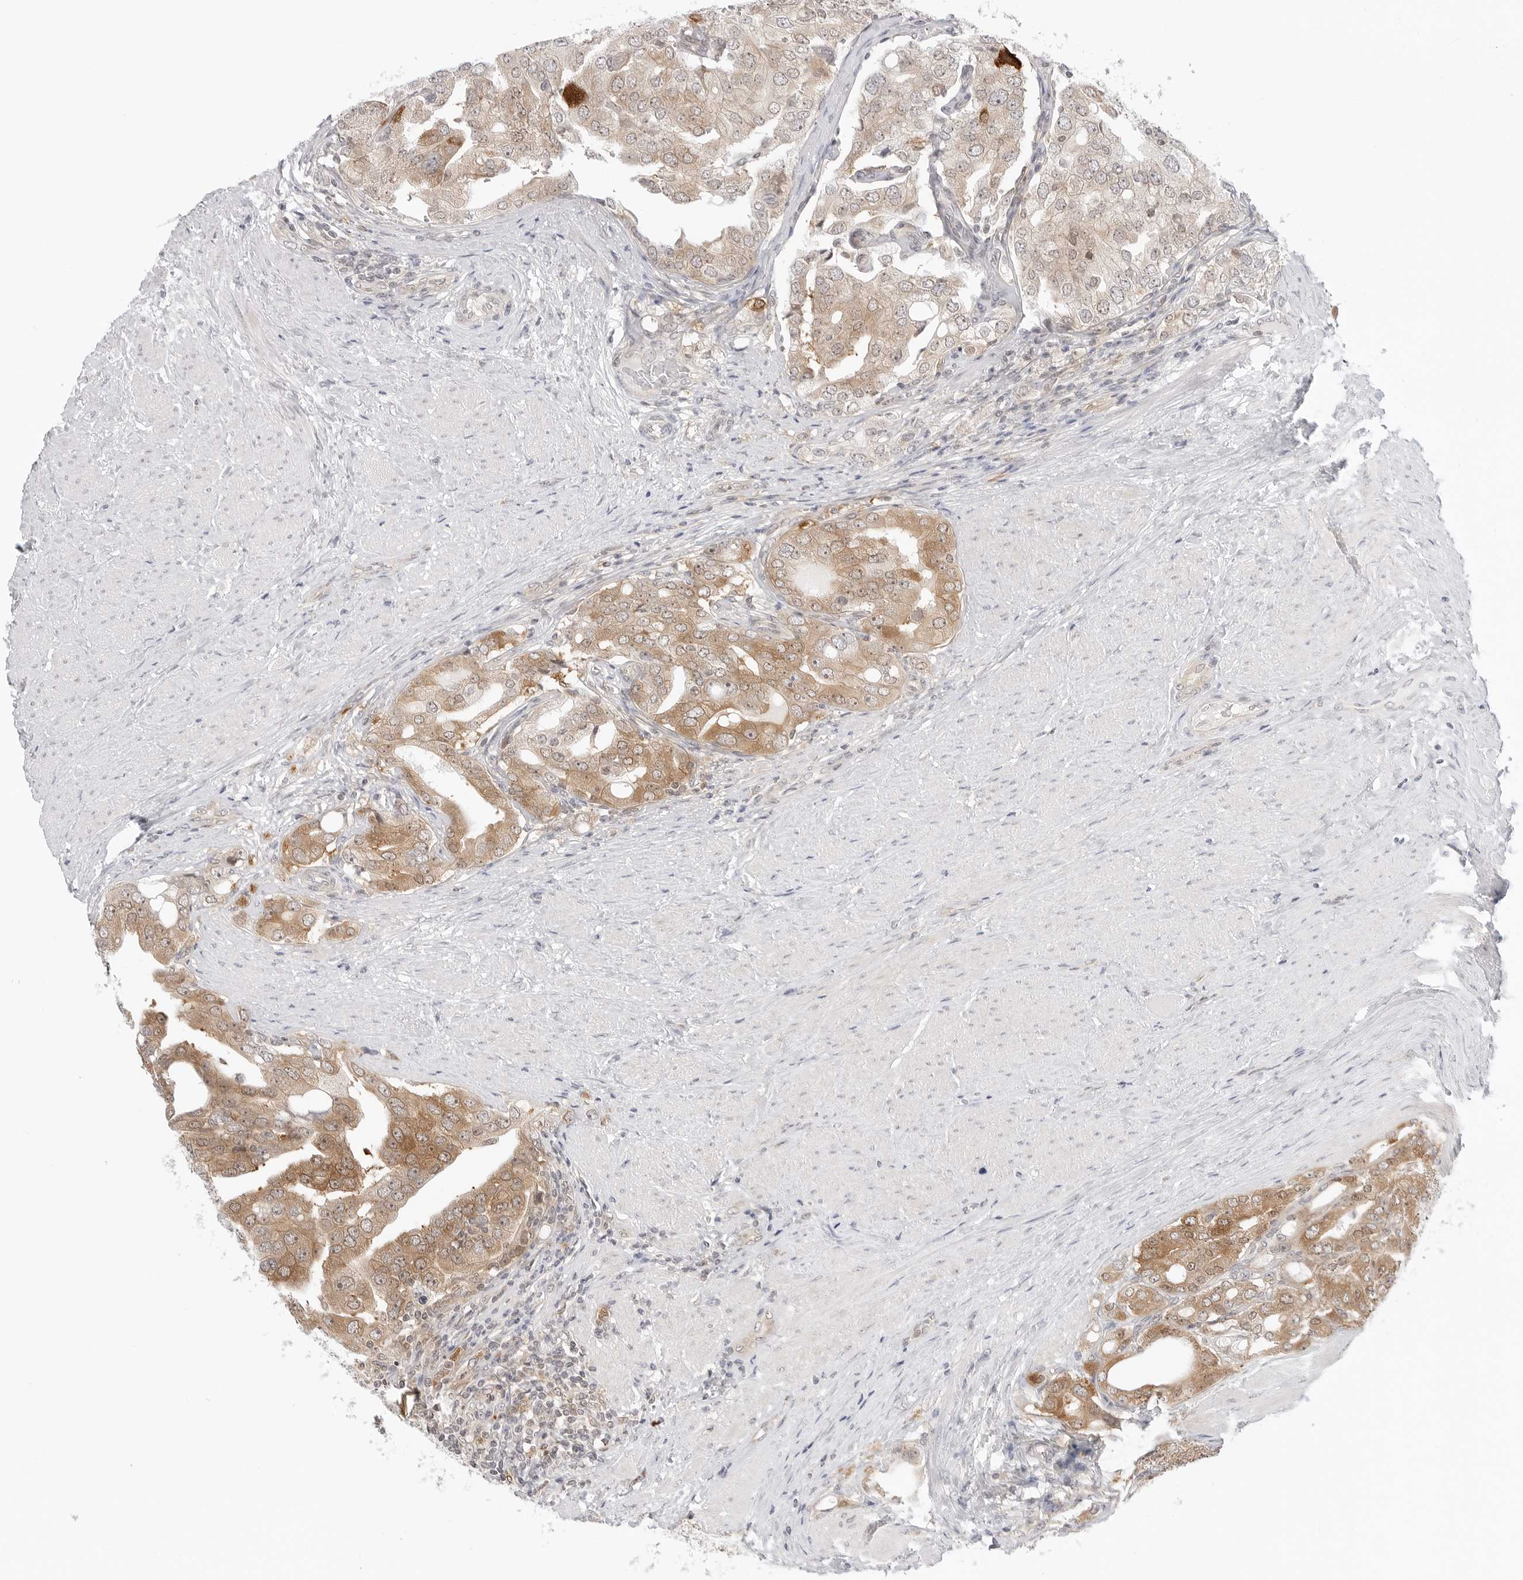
{"staining": {"intensity": "moderate", "quantity": "25%-75%", "location": "cytoplasmic/membranous,nuclear"}, "tissue": "prostate cancer", "cell_type": "Tumor cells", "image_type": "cancer", "snomed": [{"axis": "morphology", "description": "Adenocarcinoma, High grade"}, {"axis": "topography", "description": "Prostate"}], "caption": "Prostate cancer stained with a protein marker shows moderate staining in tumor cells.", "gene": "NUDC", "patient": {"sex": "male", "age": 50}}